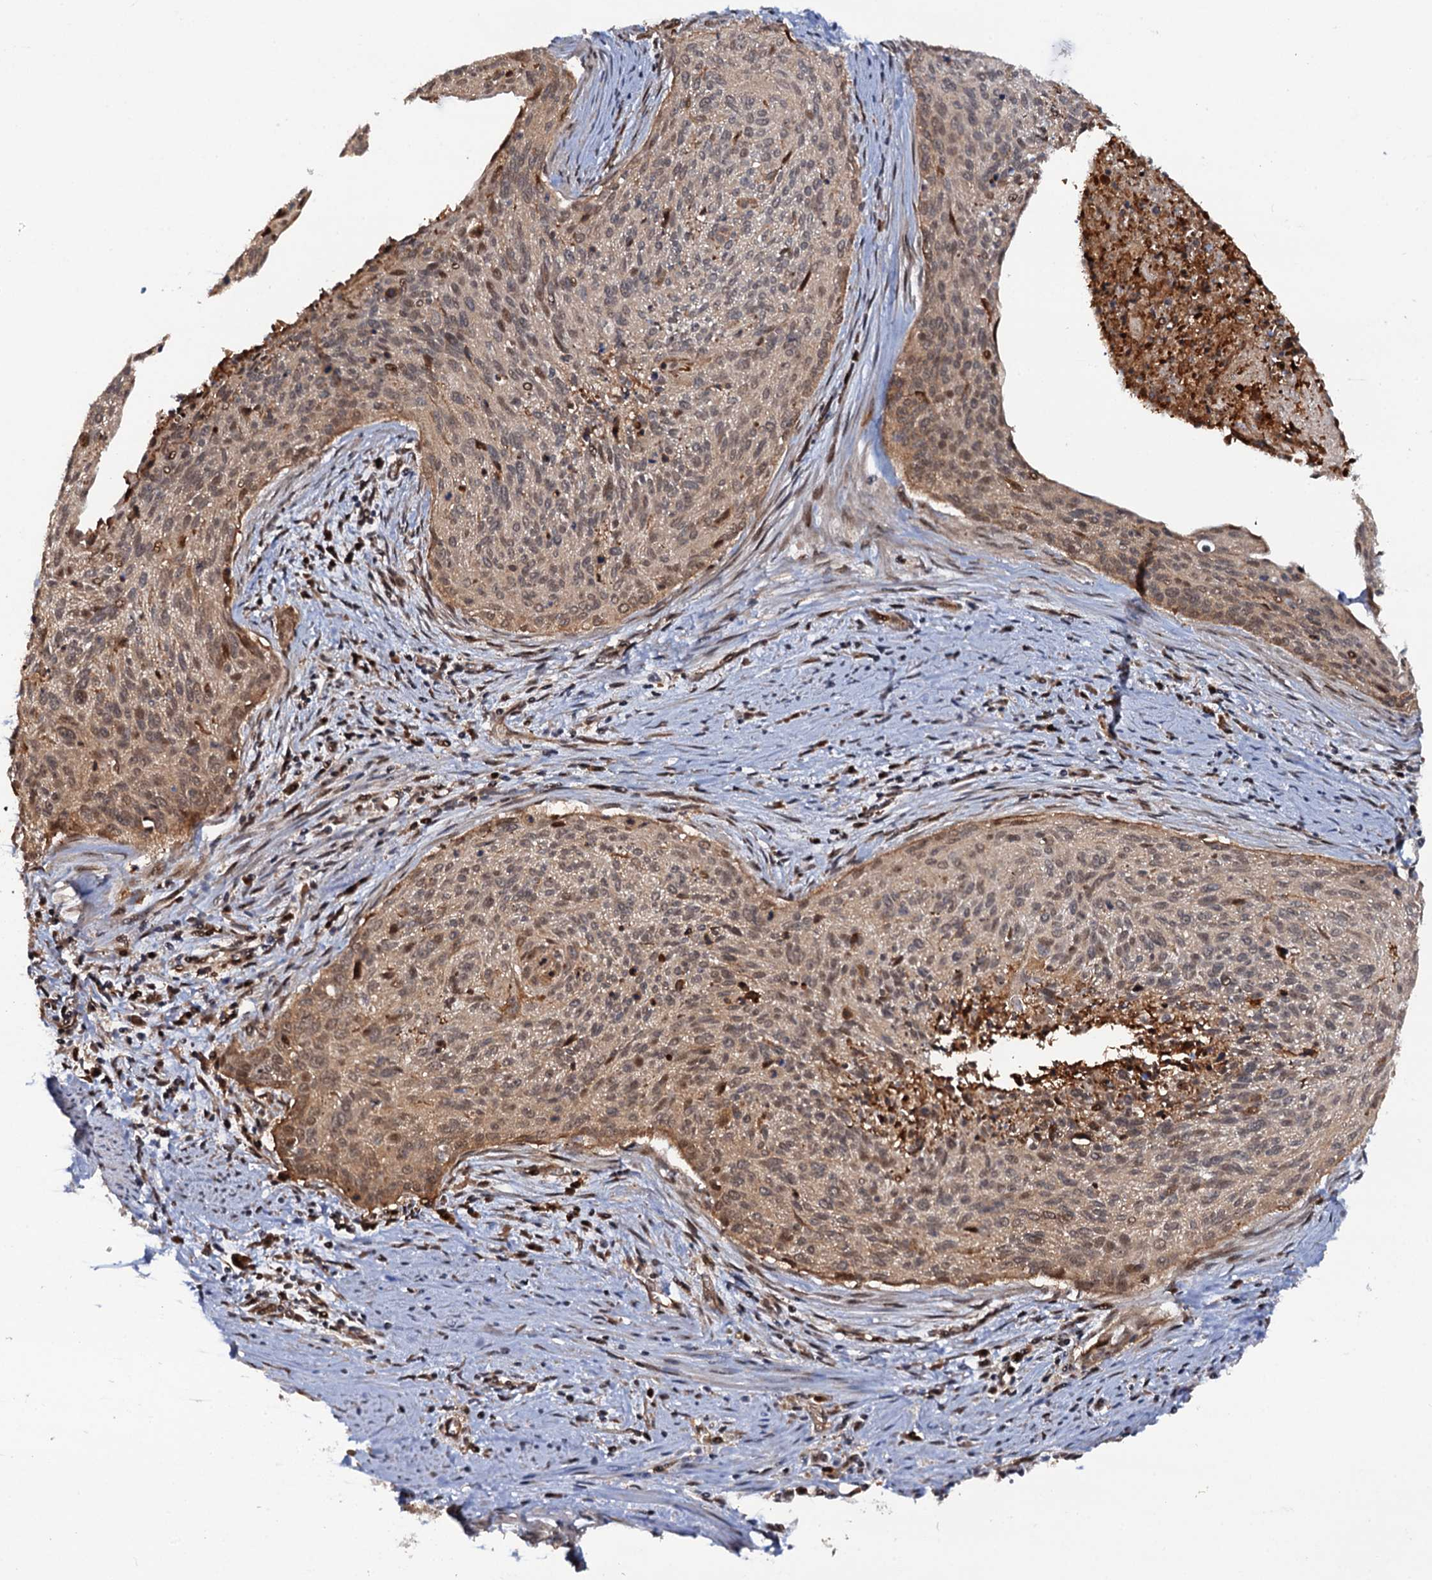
{"staining": {"intensity": "weak", "quantity": ">75%", "location": "cytoplasmic/membranous,nuclear"}, "tissue": "cervical cancer", "cell_type": "Tumor cells", "image_type": "cancer", "snomed": [{"axis": "morphology", "description": "Squamous cell carcinoma, NOS"}, {"axis": "topography", "description": "Cervix"}], "caption": "A brown stain labels weak cytoplasmic/membranous and nuclear positivity of a protein in cervical cancer tumor cells. Using DAB (3,3'-diaminobenzidine) (brown) and hematoxylin (blue) stains, captured at high magnification using brightfield microscopy.", "gene": "CDC23", "patient": {"sex": "female", "age": 55}}